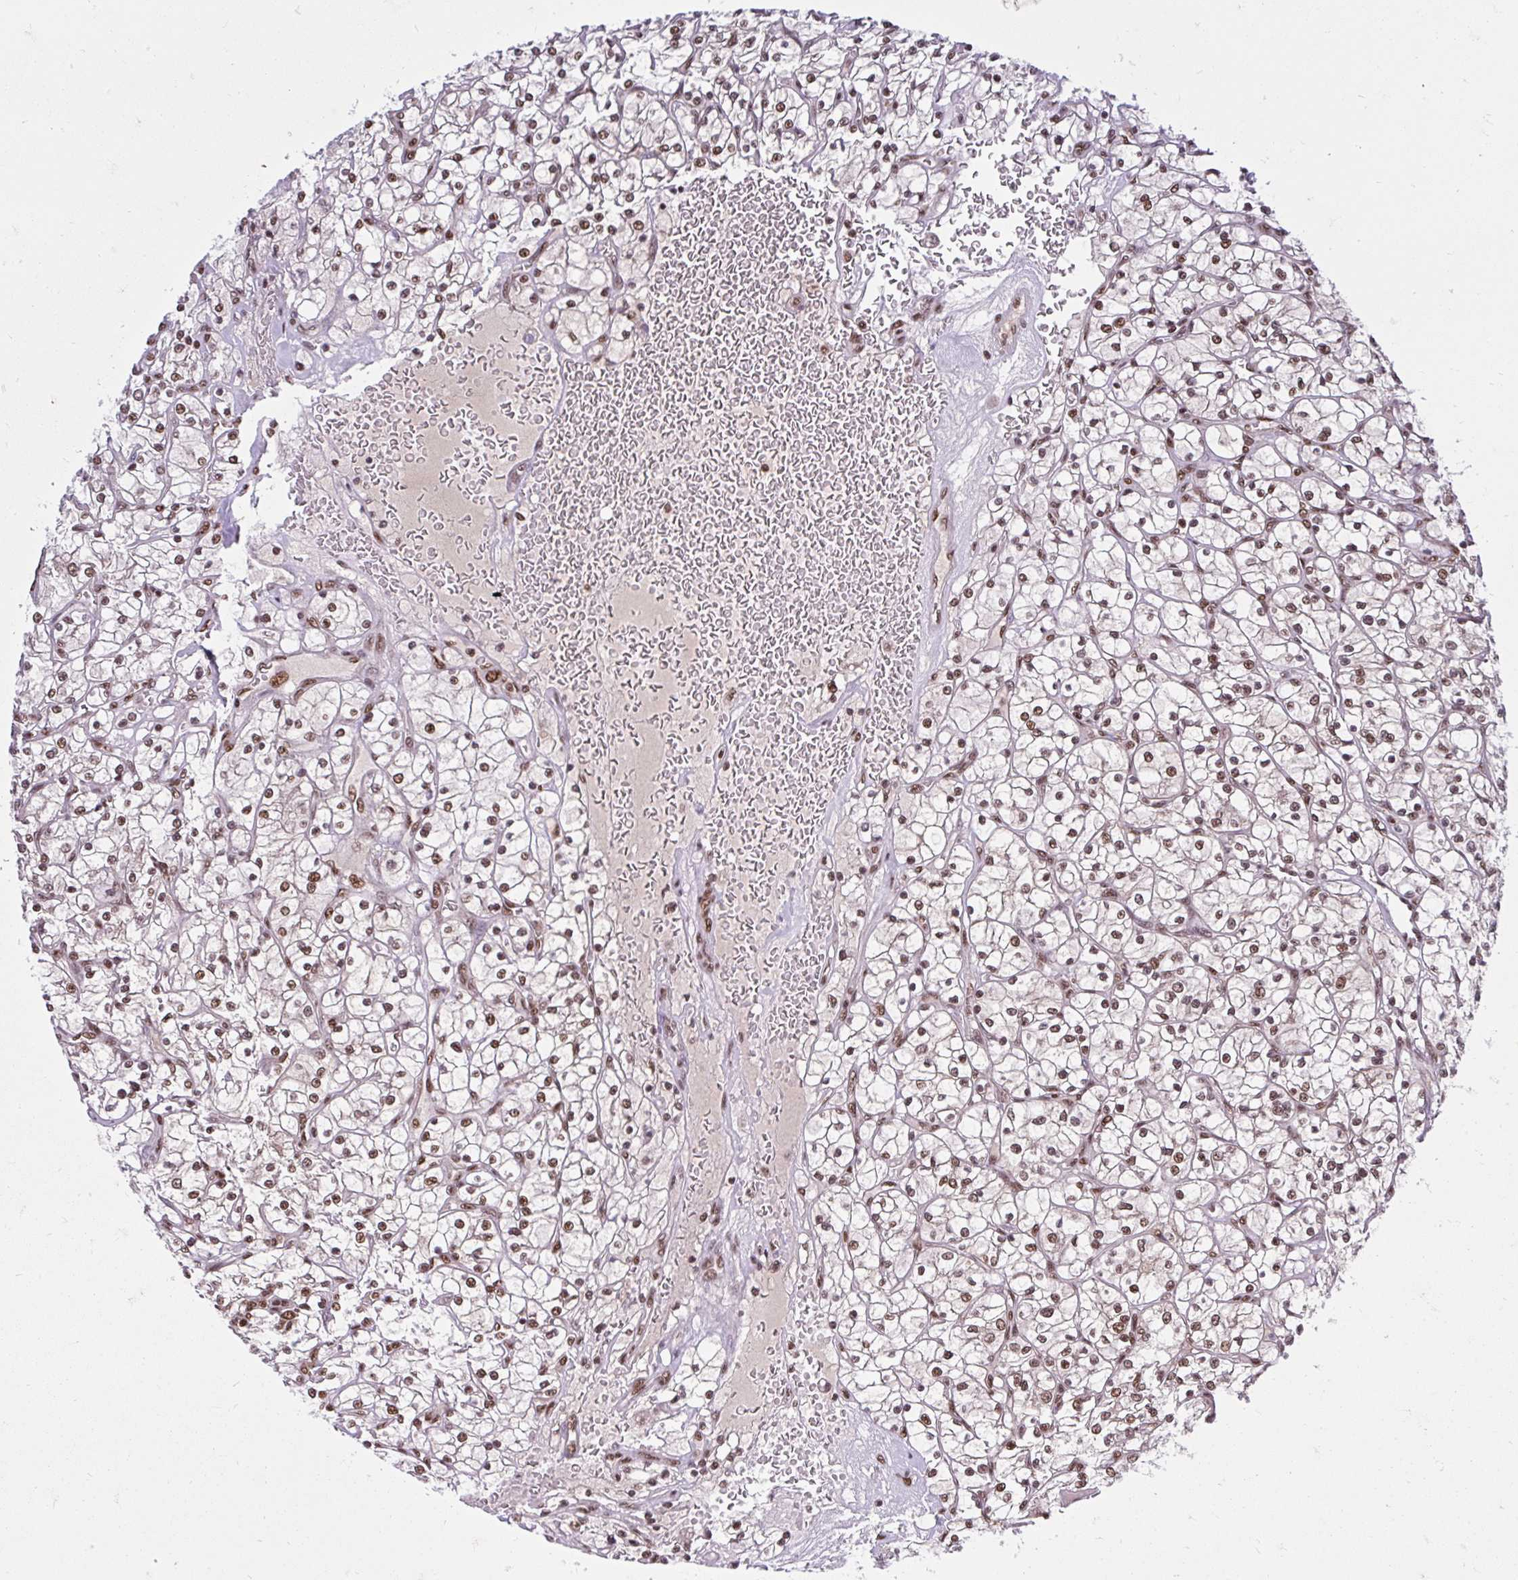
{"staining": {"intensity": "moderate", "quantity": ">75%", "location": "nuclear"}, "tissue": "renal cancer", "cell_type": "Tumor cells", "image_type": "cancer", "snomed": [{"axis": "morphology", "description": "Adenocarcinoma, NOS"}, {"axis": "topography", "description": "Kidney"}], "caption": "Immunohistochemistry (IHC) of human renal adenocarcinoma demonstrates medium levels of moderate nuclear expression in about >75% of tumor cells.", "gene": "ABCA9", "patient": {"sex": "female", "age": 64}}